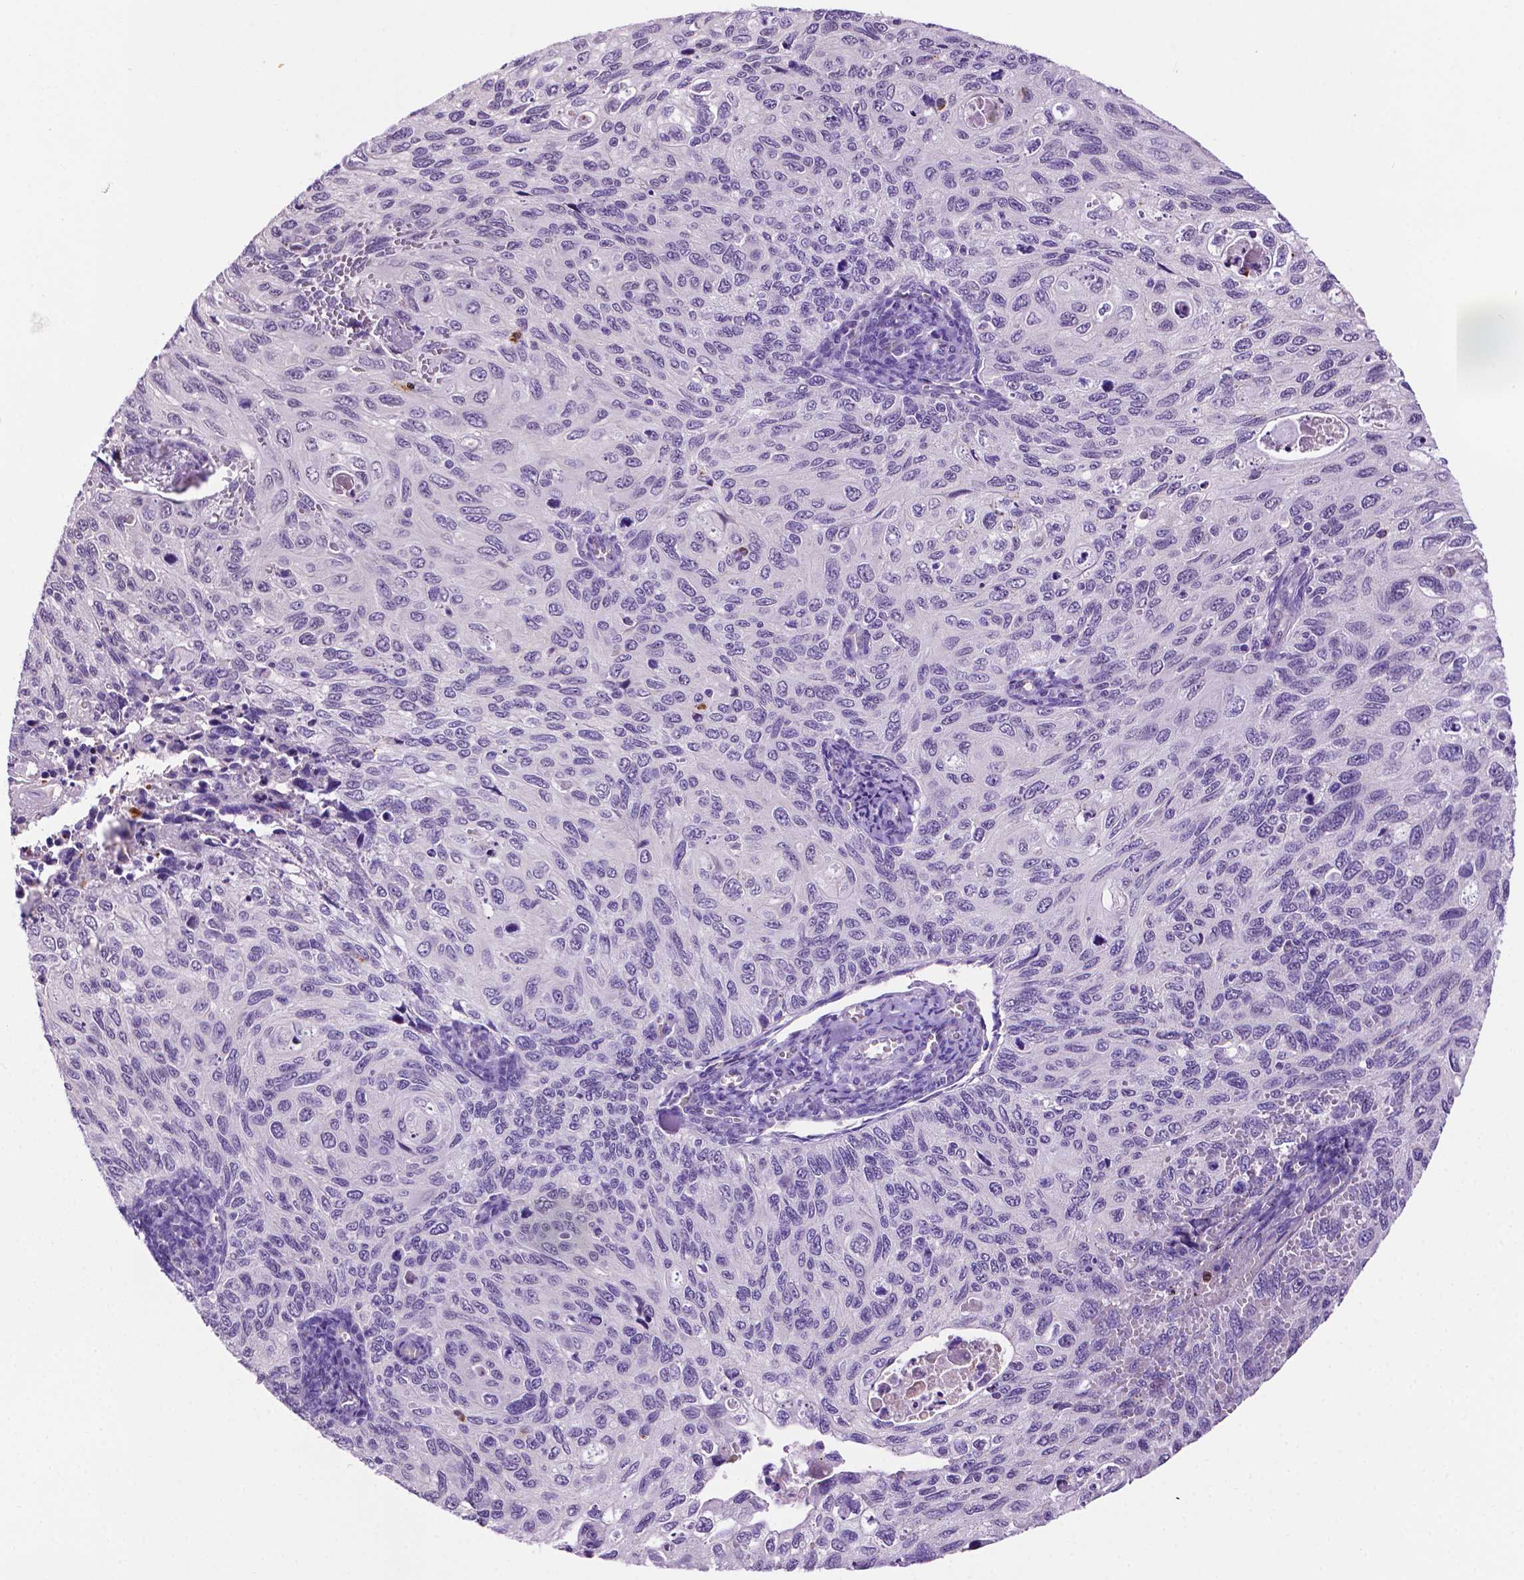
{"staining": {"intensity": "negative", "quantity": "none", "location": "none"}, "tissue": "cervical cancer", "cell_type": "Tumor cells", "image_type": "cancer", "snomed": [{"axis": "morphology", "description": "Squamous cell carcinoma, NOS"}, {"axis": "topography", "description": "Cervix"}], "caption": "Immunohistochemistry of cervical squamous cell carcinoma demonstrates no expression in tumor cells.", "gene": "MMP27", "patient": {"sex": "female", "age": 70}}